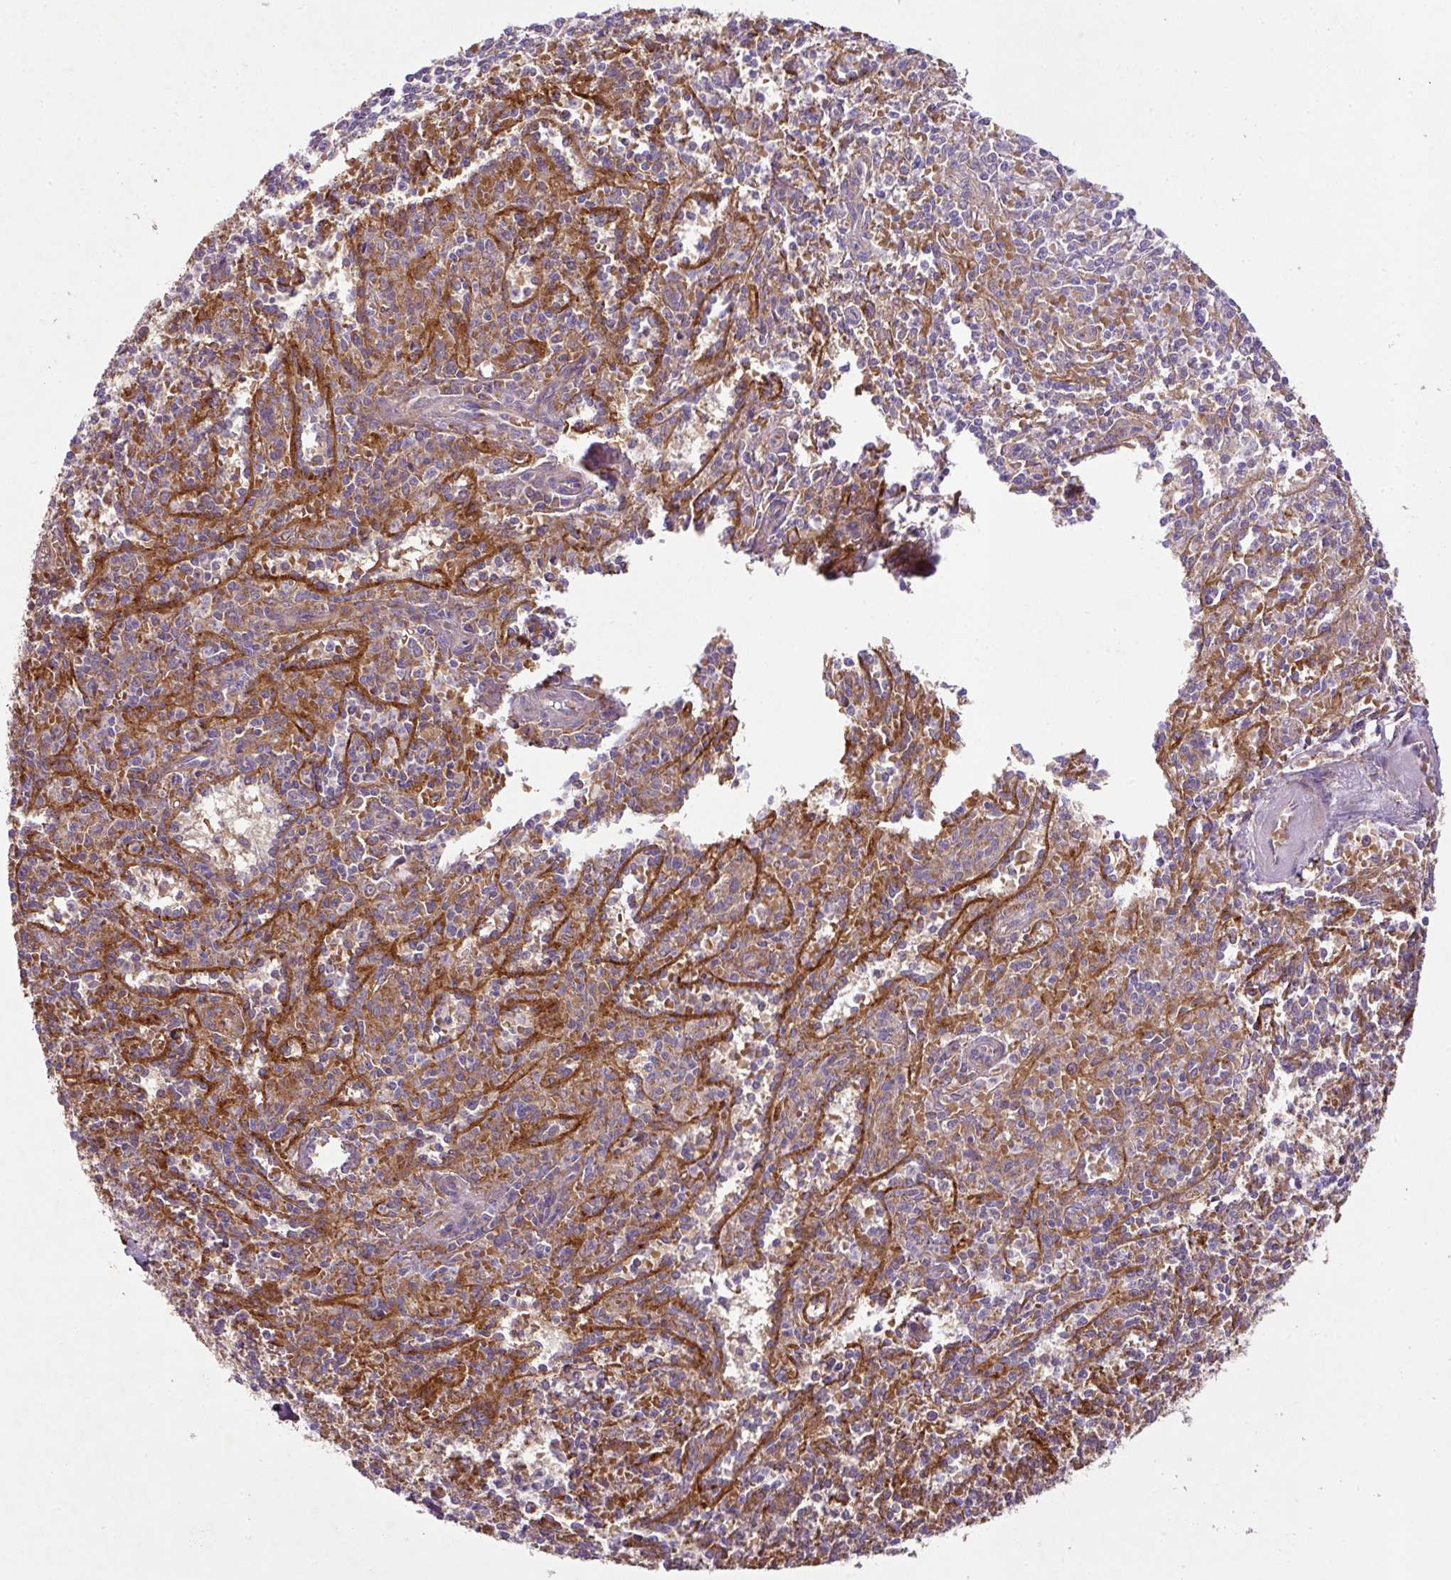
{"staining": {"intensity": "weak", "quantity": "25%-75%", "location": "cytoplasmic/membranous"}, "tissue": "spleen", "cell_type": "Cells in red pulp", "image_type": "normal", "snomed": [{"axis": "morphology", "description": "Normal tissue, NOS"}, {"axis": "topography", "description": "Spleen"}], "caption": "Approximately 25%-75% of cells in red pulp in benign human spleen demonstrate weak cytoplasmic/membranous protein staining as visualized by brown immunohistochemical staining.", "gene": "ZNF513", "patient": {"sex": "female", "age": 70}}